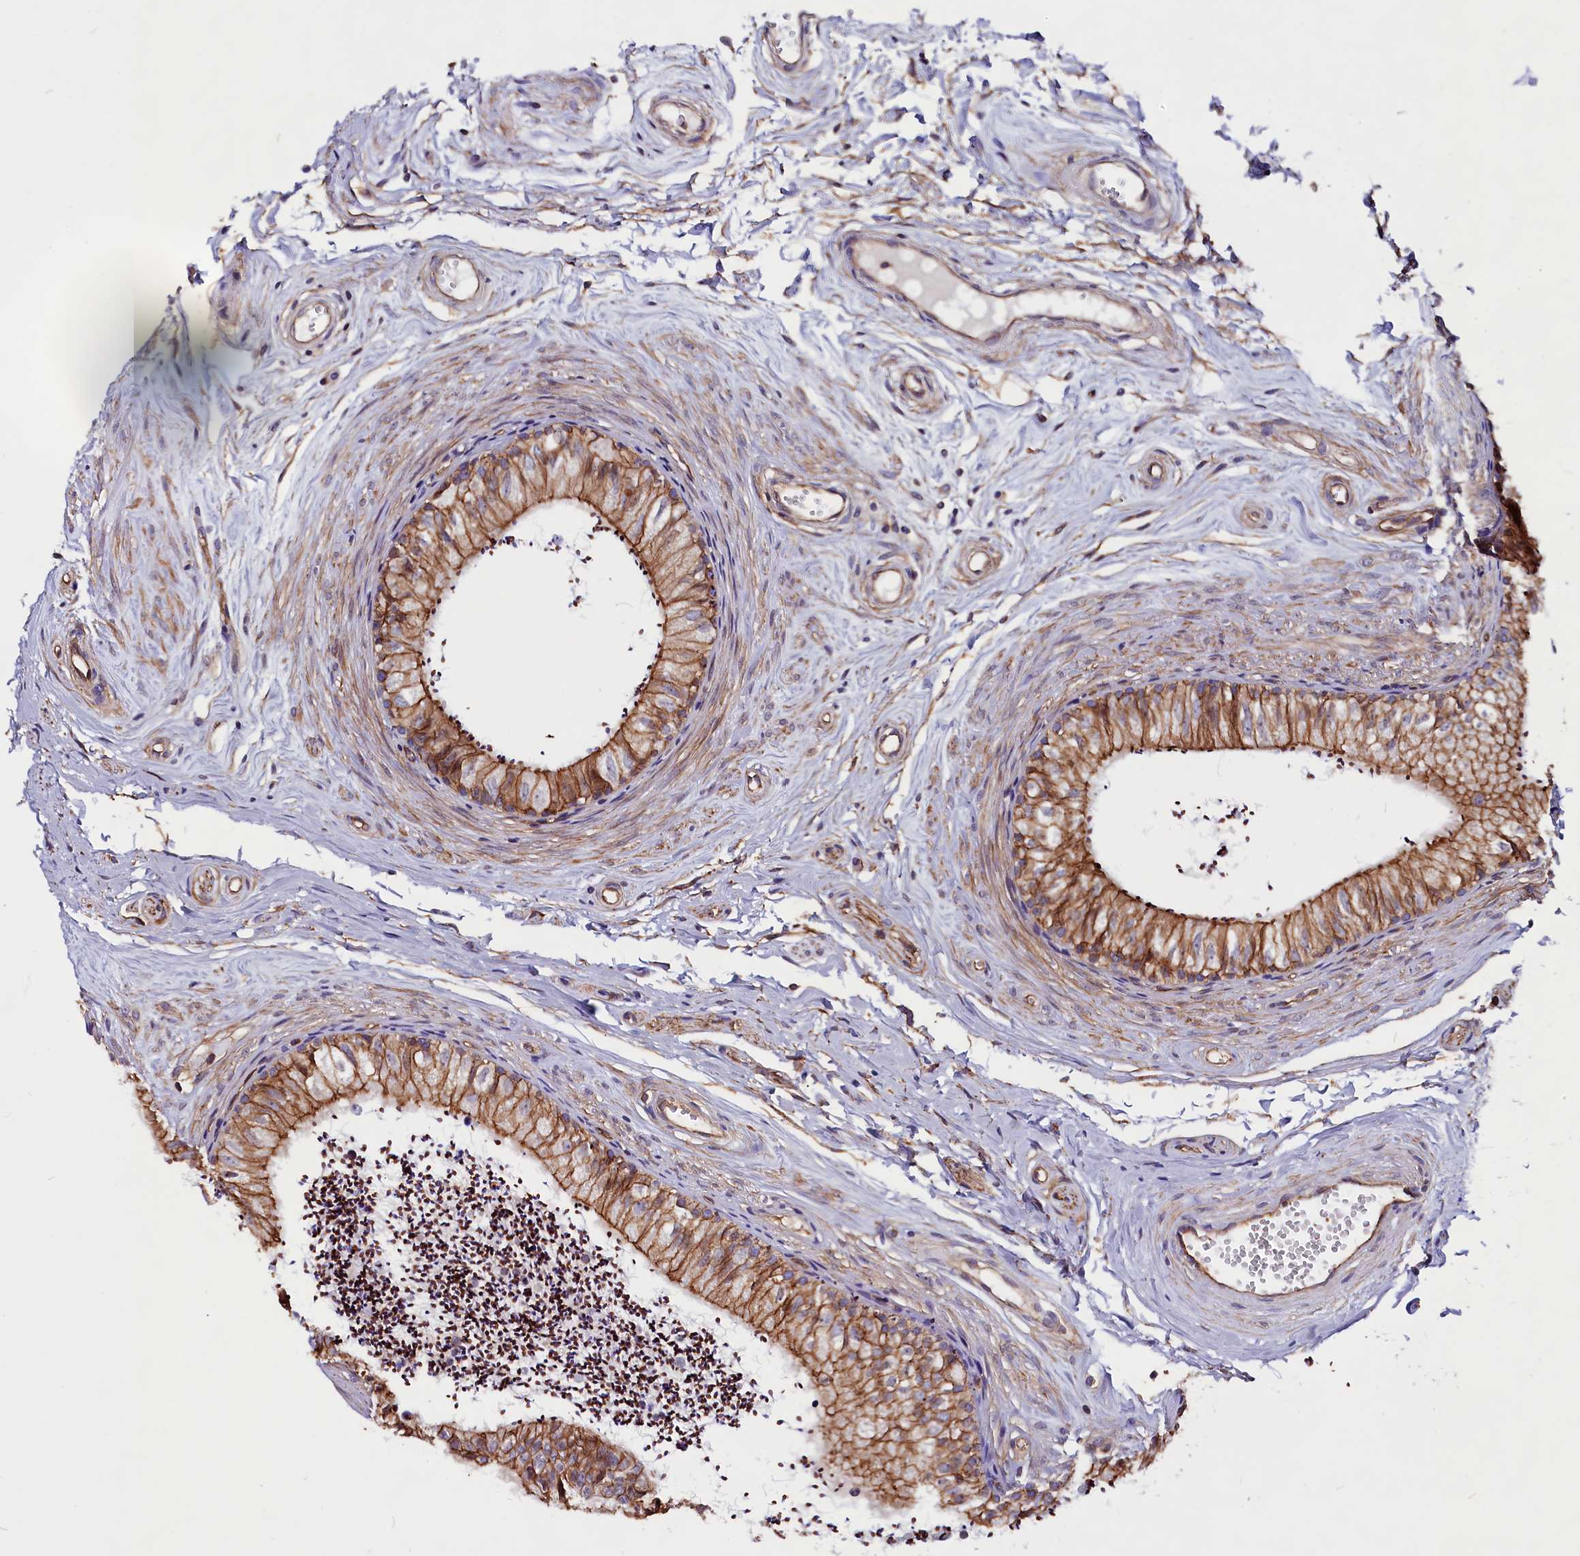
{"staining": {"intensity": "moderate", "quantity": ">75%", "location": "cytoplasmic/membranous"}, "tissue": "epididymis", "cell_type": "Glandular cells", "image_type": "normal", "snomed": [{"axis": "morphology", "description": "Normal tissue, NOS"}, {"axis": "topography", "description": "Epididymis"}], "caption": "Immunohistochemistry staining of normal epididymis, which shows medium levels of moderate cytoplasmic/membranous staining in approximately >75% of glandular cells indicating moderate cytoplasmic/membranous protein expression. The staining was performed using DAB (3,3'-diaminobenzidine) (brown) for protein detection and nuclei were counterstained in hematoxylin (blue).", "gene": "ZNF749", "patient": {"sex": "male", "age": 56}}